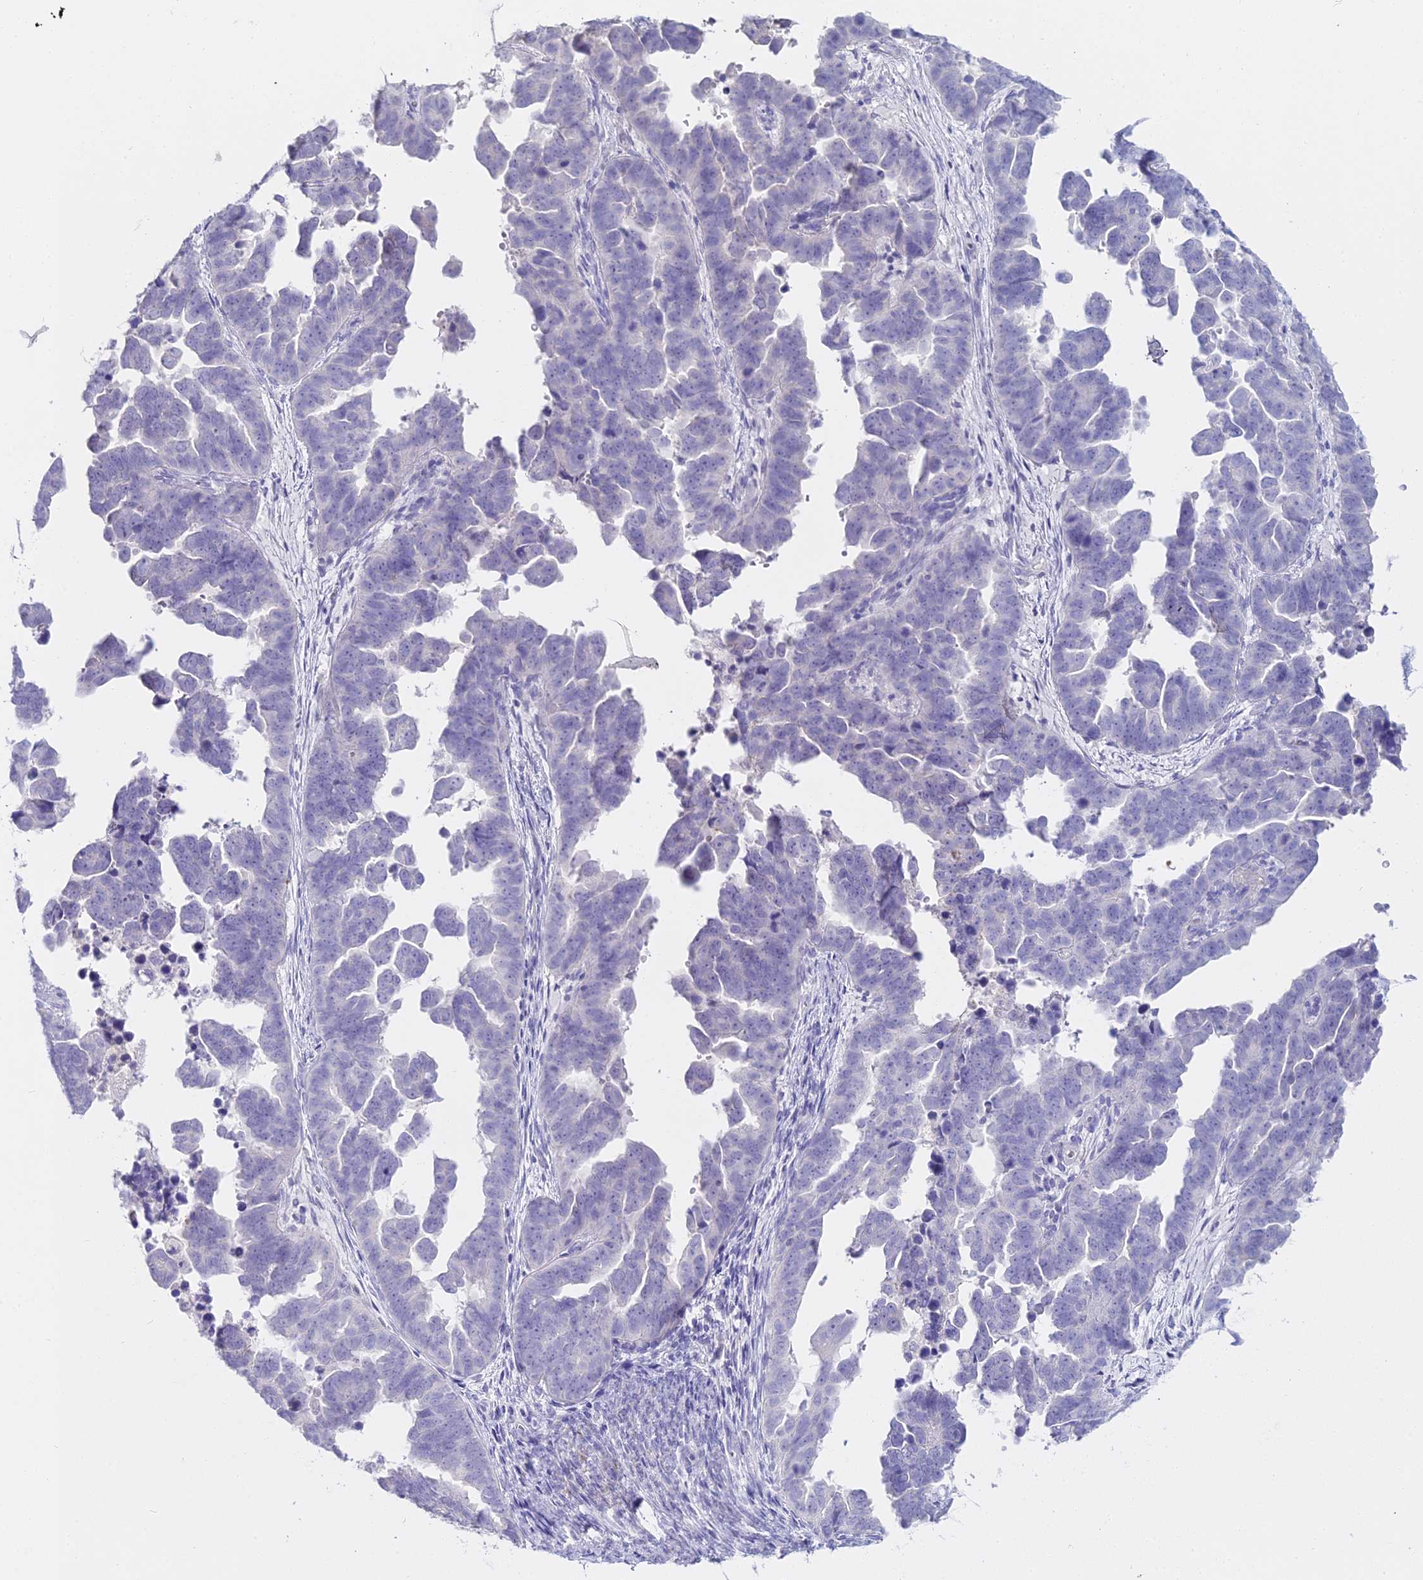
{"staining": {"intensity": "negative", "quantity": "none", "location": "none"}, "tissue": "endometrial cancer", "cell_type": "Tumor cells", "image_type": "cancer", "snomed": [{"axis": "morphology", "description": "Adenocarcinoma, NOS"}, {"axis": "topography", "description": "Endometrium"}], "caption": "Human adenocarcinoma (endometrial) stained for a protein using IHC displays no staining in tumor cells.", "gene": "ALPP", "patient": {"sex": "female", "age": 75}}